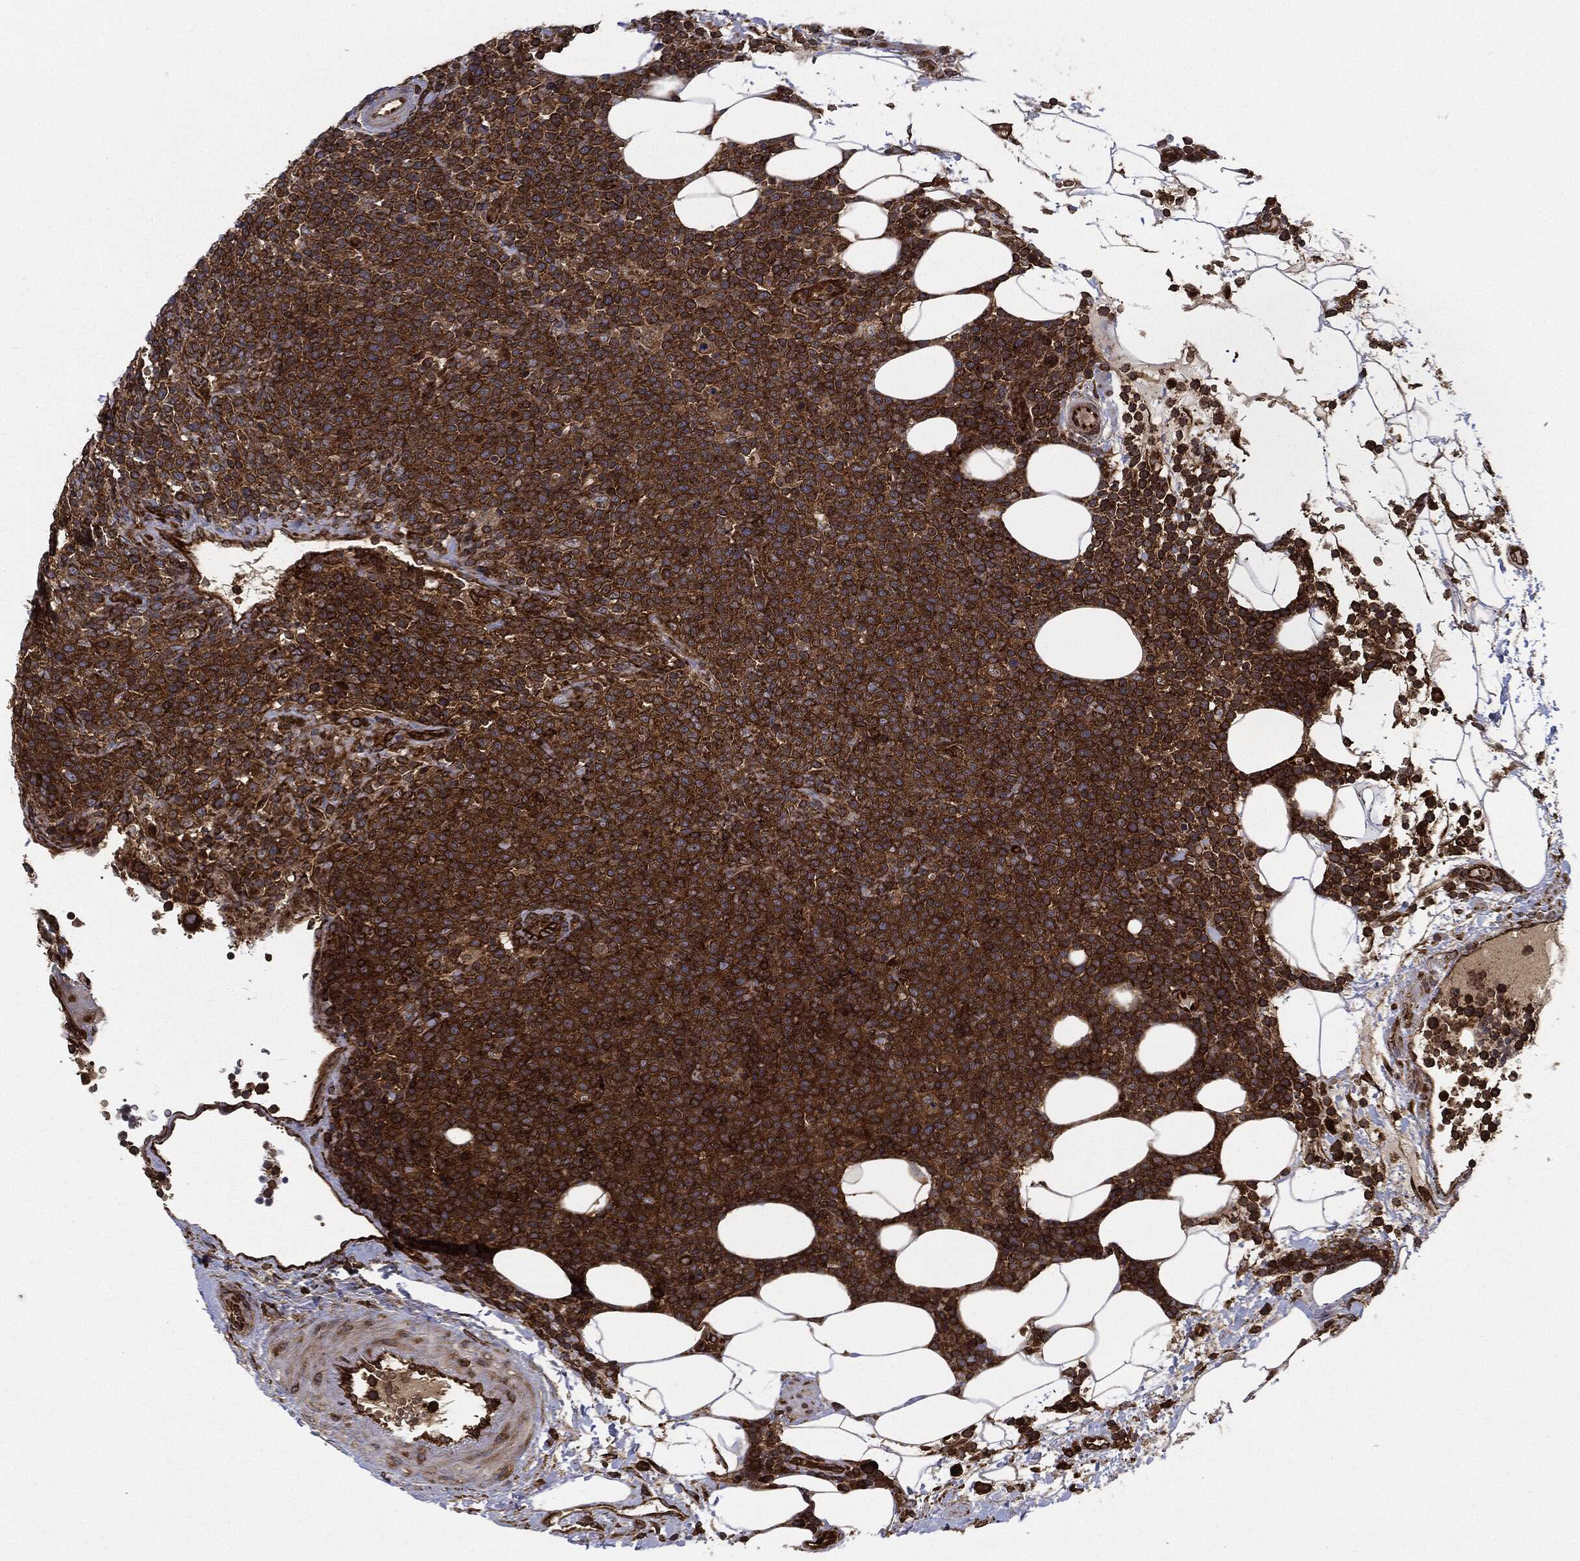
{"staining": {"intensity": "strong", "quantity": "25%-75%", "location": "cytoplasmic/membranous"}, "tissue": "lymphoma", "cell_type": "Tumor cells", "image_type": "cancer", "snomed": [{"axis": "morphology", "description": "Malignant lymphoma, non-Hodgkin's type, High grade"}, {"axis": "topography", "description": "Lymph node"}], "caption": "Strong cytoplasmic/membranous staining for a protein is appreciated in approximately 25%-75% of tumor cells of lymphoma using IHC.", "gene": "EIF2AK2", "patient": {"sex": "male", "age": 61}}